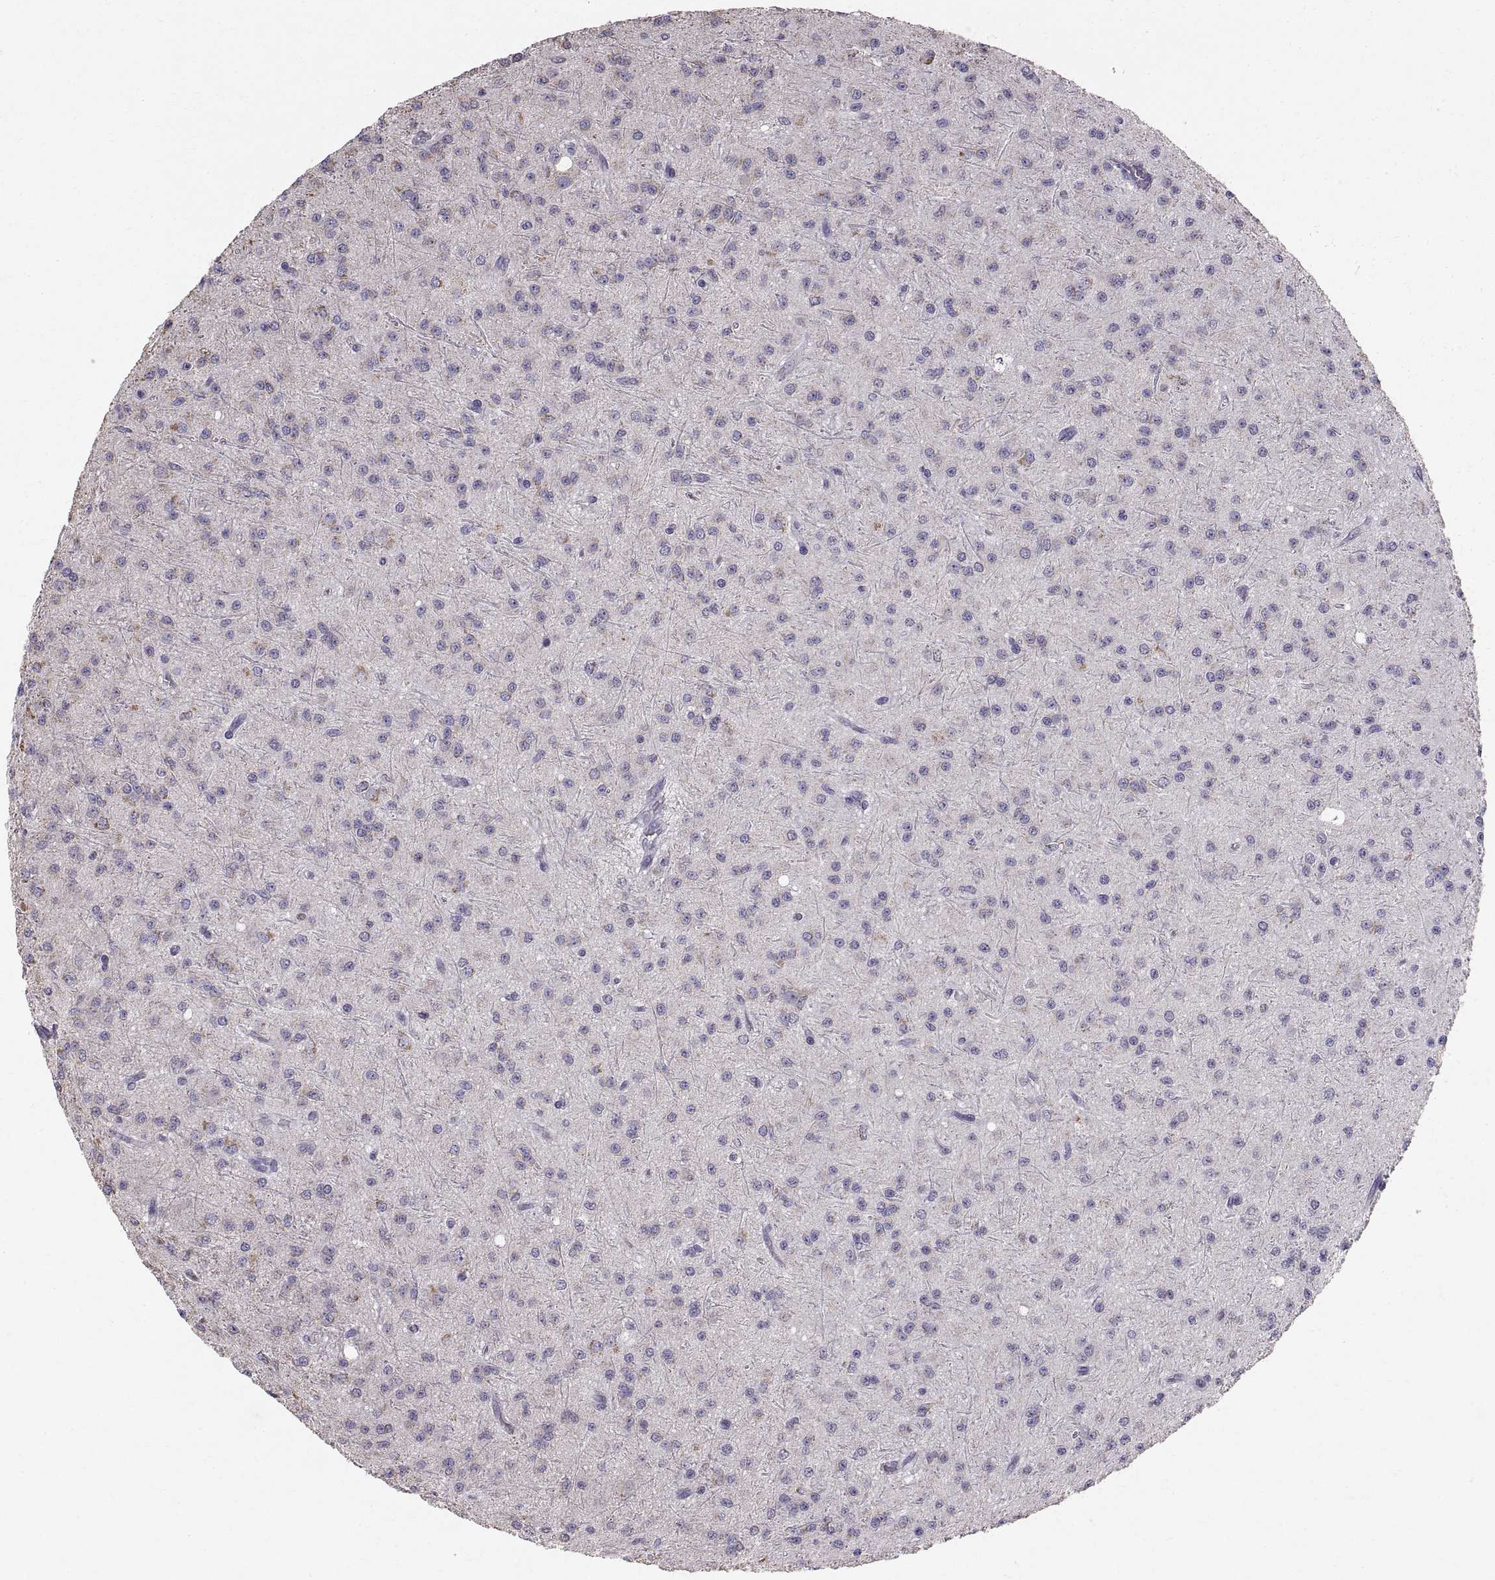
{"staining": {"intensity": "moderate", "quantity": "<25%", "location": "cytoplasmic/membranous"}, "tissue": "glioma", "cell_type": "Tumor cells", "image_type": "cancer", "snomed": [{"axis": "morphology", "description": "Glioma, malignant, Low grade"}, {"axis": "topography", "description": "Brain"}], "caption": "Glioma stained with DAB immunohistochemistry exhibits low levels of moderate cytoplasmic/membranous staining in approximately <25% of tumor cells.", "gene": "STMND1", "patient": {"sex": "male", "age": 27}}